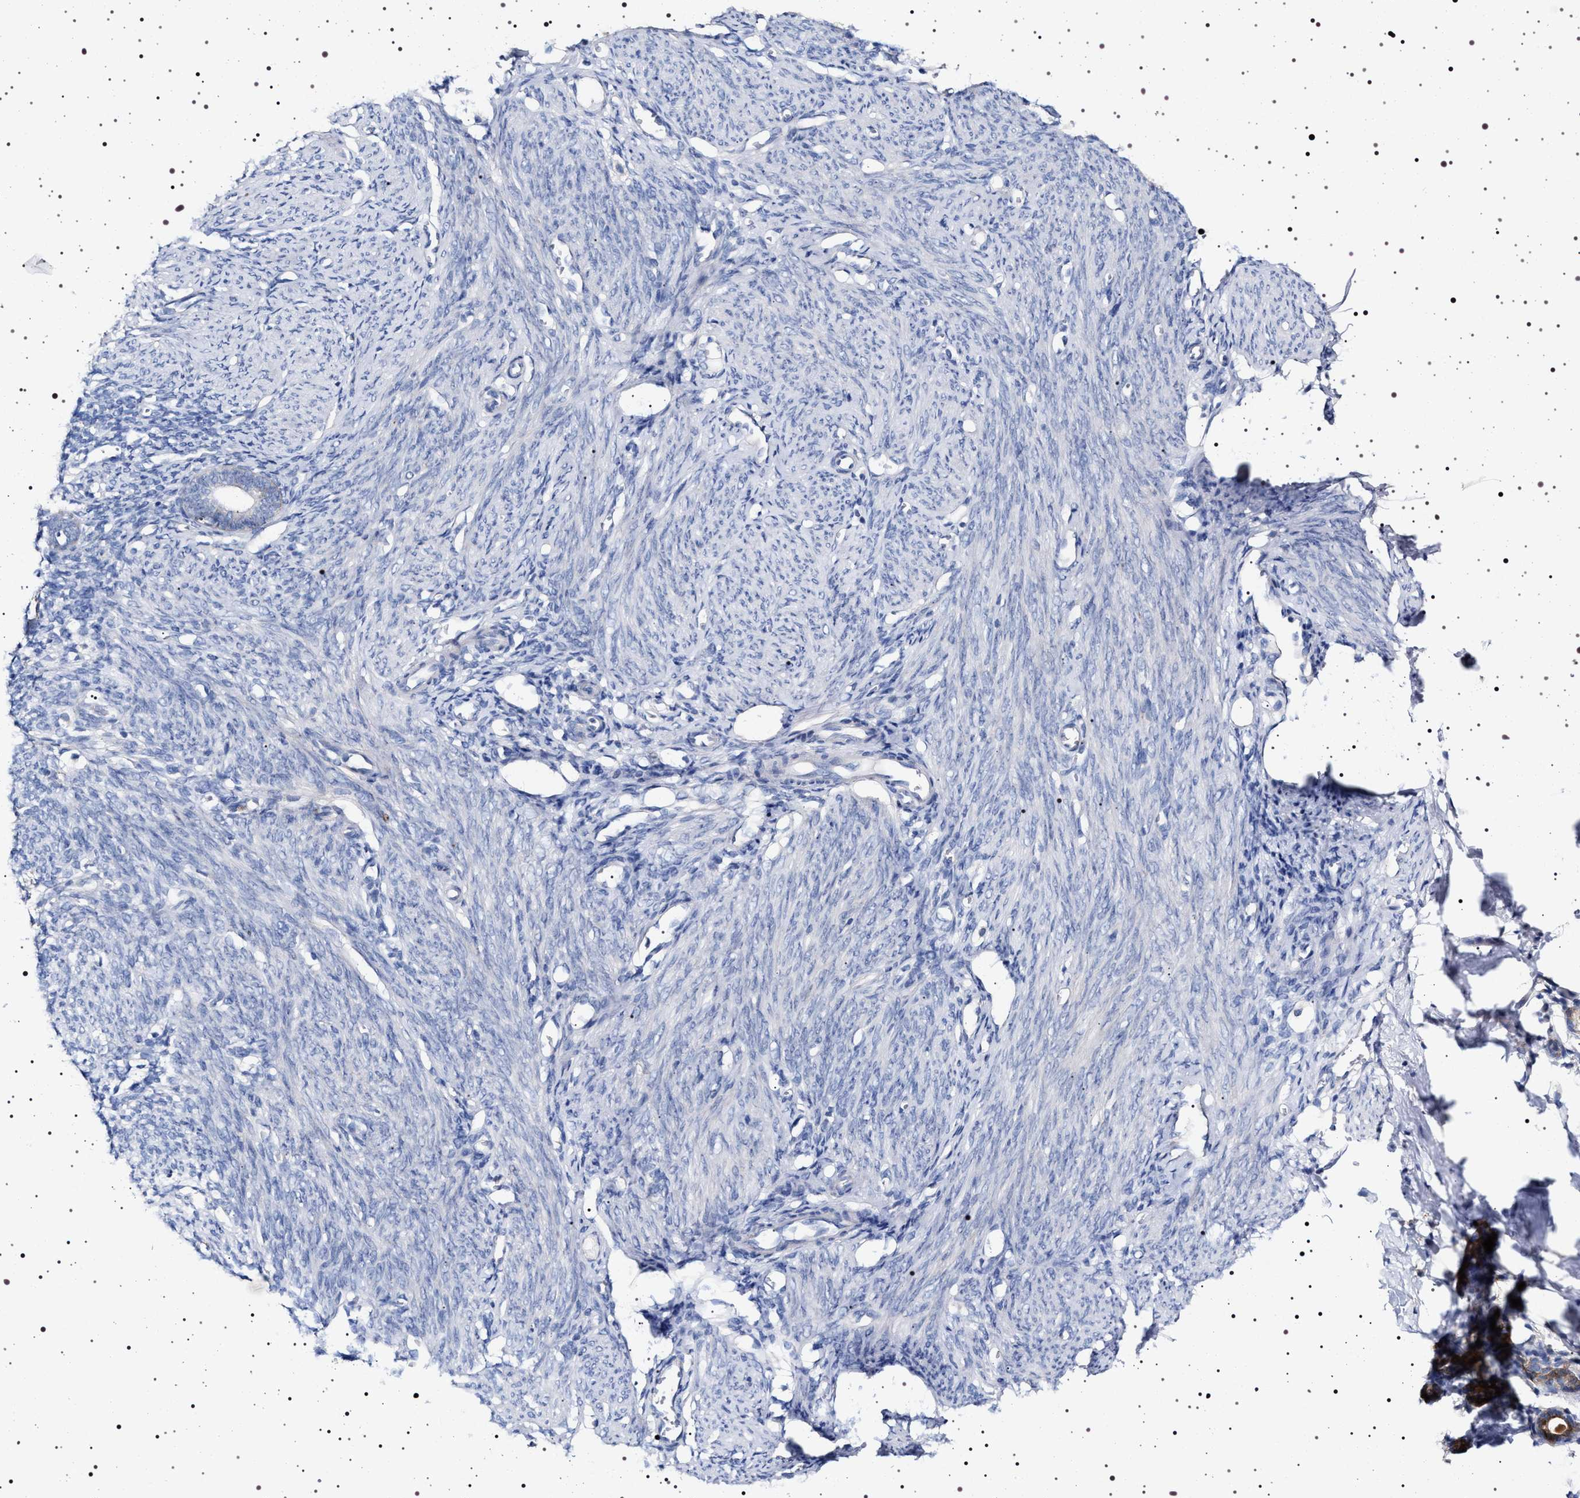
{"staining": {"intensity": "negative", "quantity": "none", "location": "none"}, "tissue": "endometrium", "cell_type": "Cells in endometrial stroma", "image_type": "normal", "snomed": [{"axis": "morphology", "description": "Normal tissue, NOS"}, {"axis": "morphology", "description": "Adenocarcinoma, NOS"}, {"axis": "topography", "description": "Endometrium"}], "caption": "Human endometrium stained for a protein using immunohistochemistry (IHC) exhibits no positivity in cells in endometrial stroma.", "gene": "NAALADL2", "patient": {"sex": "female", "age": 57}}